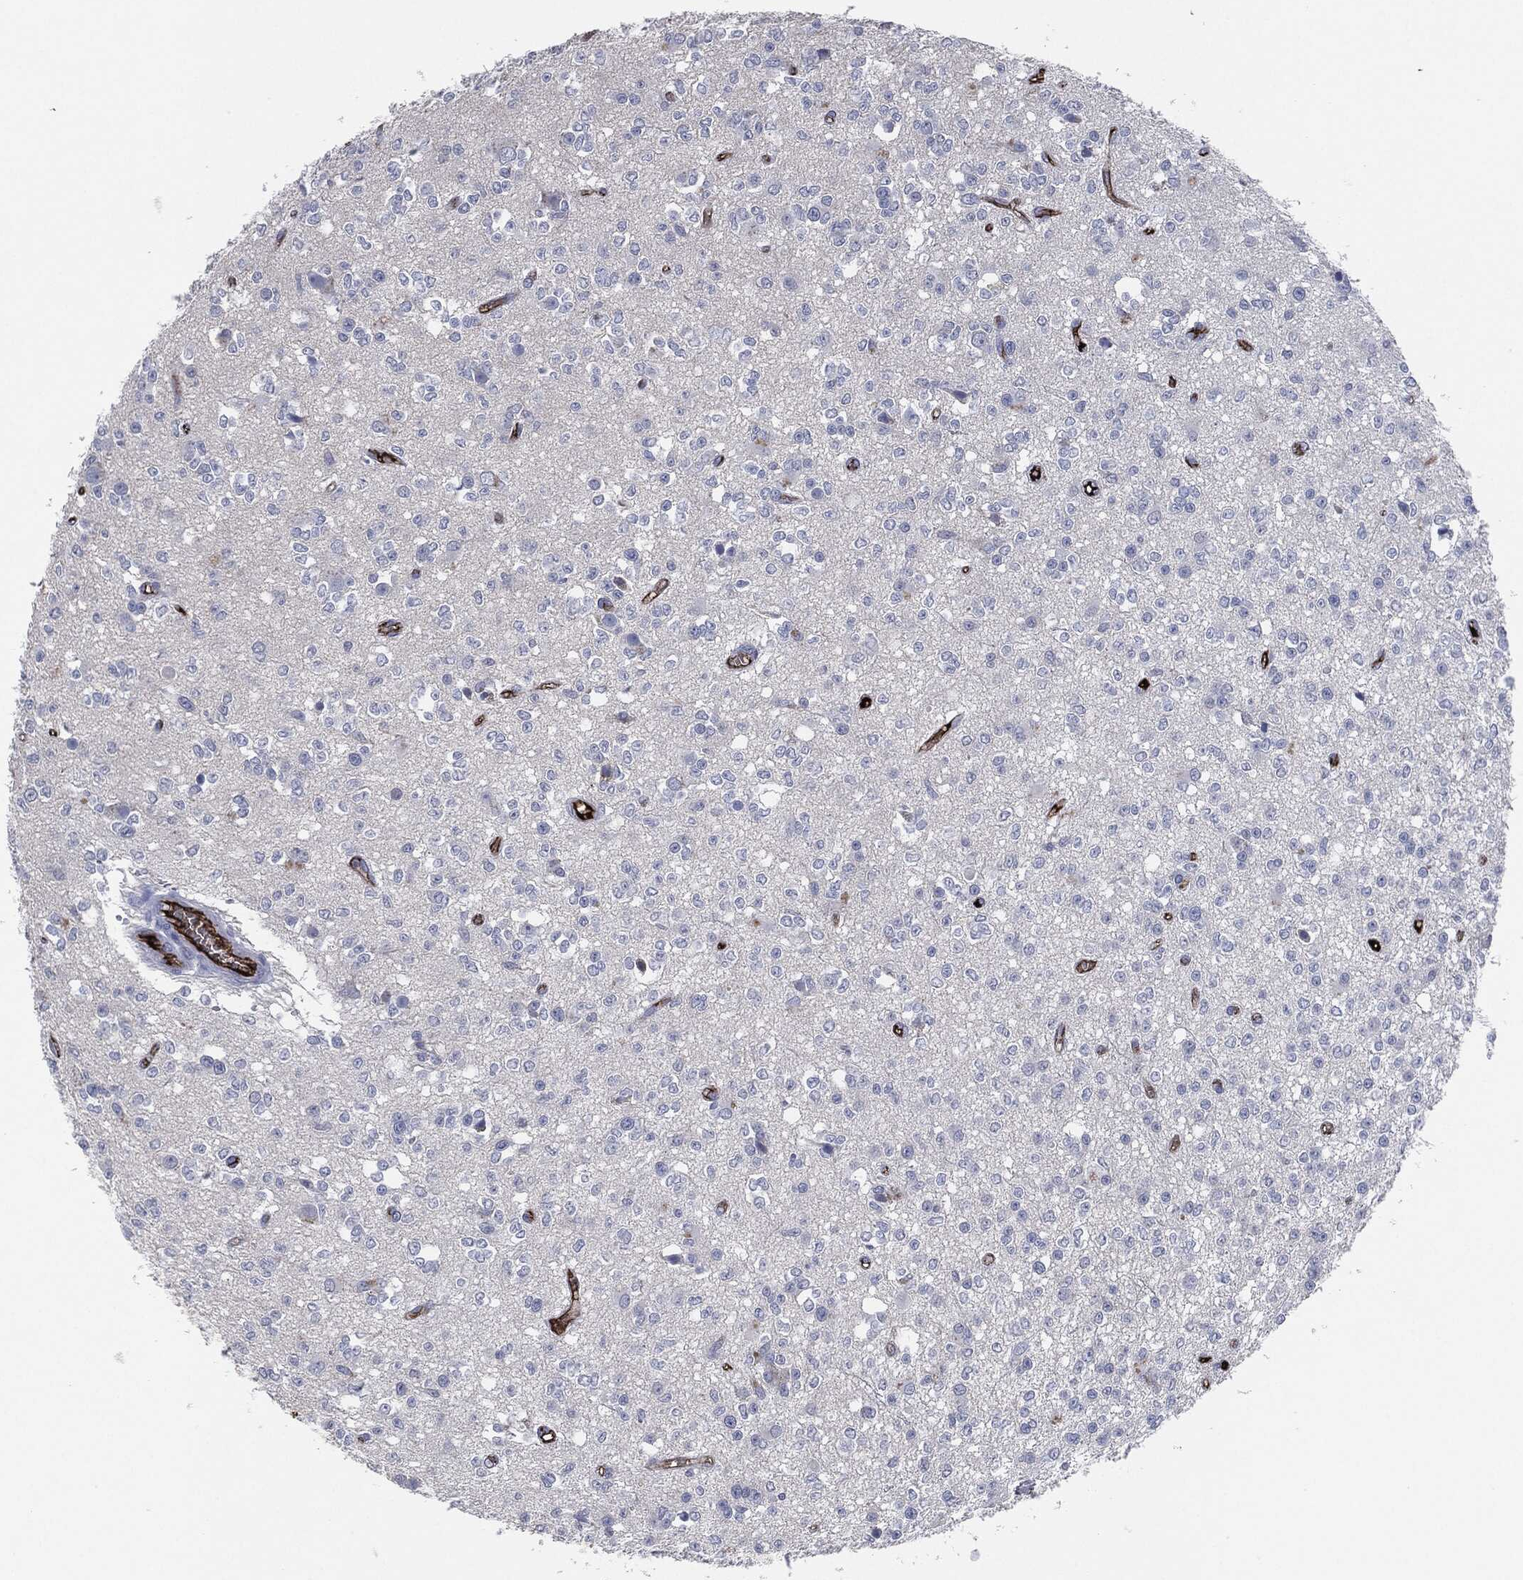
{"staining": {"intensity": "negative", "quantity": "none", "location": "none"}, "tissue": "glioma", "cell_type": "Tumor cells", "image_type": "cancer", "snomed": [{"axis": "morphology", "description": "Glioma, malignant, Low grade"}, {"axis": "topography", "description": "Brain"}], "caption": "An immunohistochemistry histopathology image of glioma is shown. There is no staining in tumor cells of glioma. Nuclei are stained in blue.", "gene": "APOB", "patient": {"sex": "female", "age": 45}}